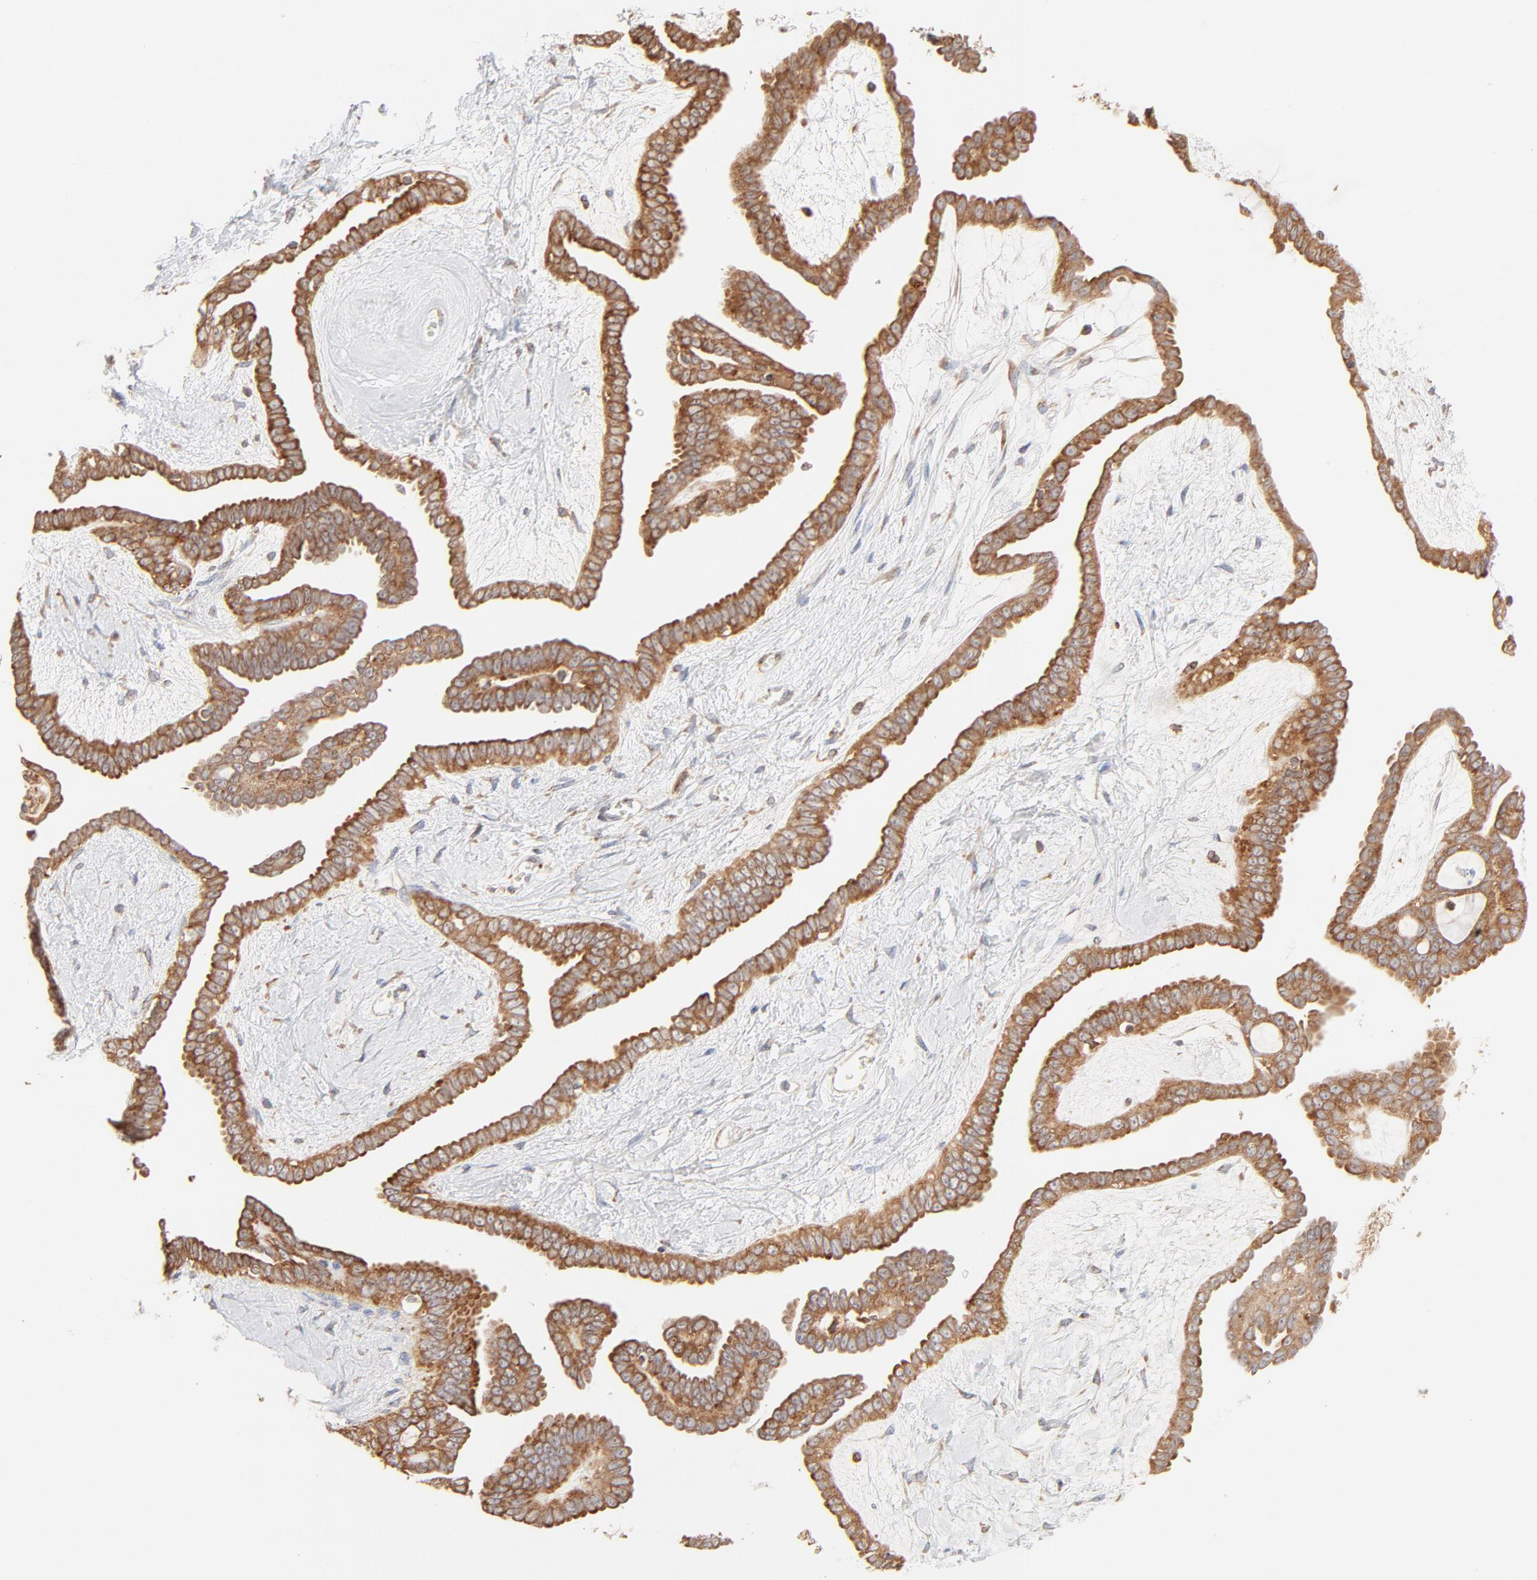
{"staining": {"intensity": "strong", "quantity": ">75%", "location": "cytoplasmic/membranous"}, "tissue": "ovarian cancer", "cell_type": "Tumor cells", "image_type": "cancer", "snomed": [{"axis": "morphology", "description": "Cystadenocarcinoma, serous, NOS"}, {"axis": "topography", "description": "Ovary"}], "caption": "This image exhibits immunohistochemistry (IHC) staining of human ovarian cancer (serous cystadenocarcinoma), with high strong cytoplasmic/membranous expression in about >75% of tumor cells.", "gene": "PARP12", "patient": {"sex": "female", "age": 71}}